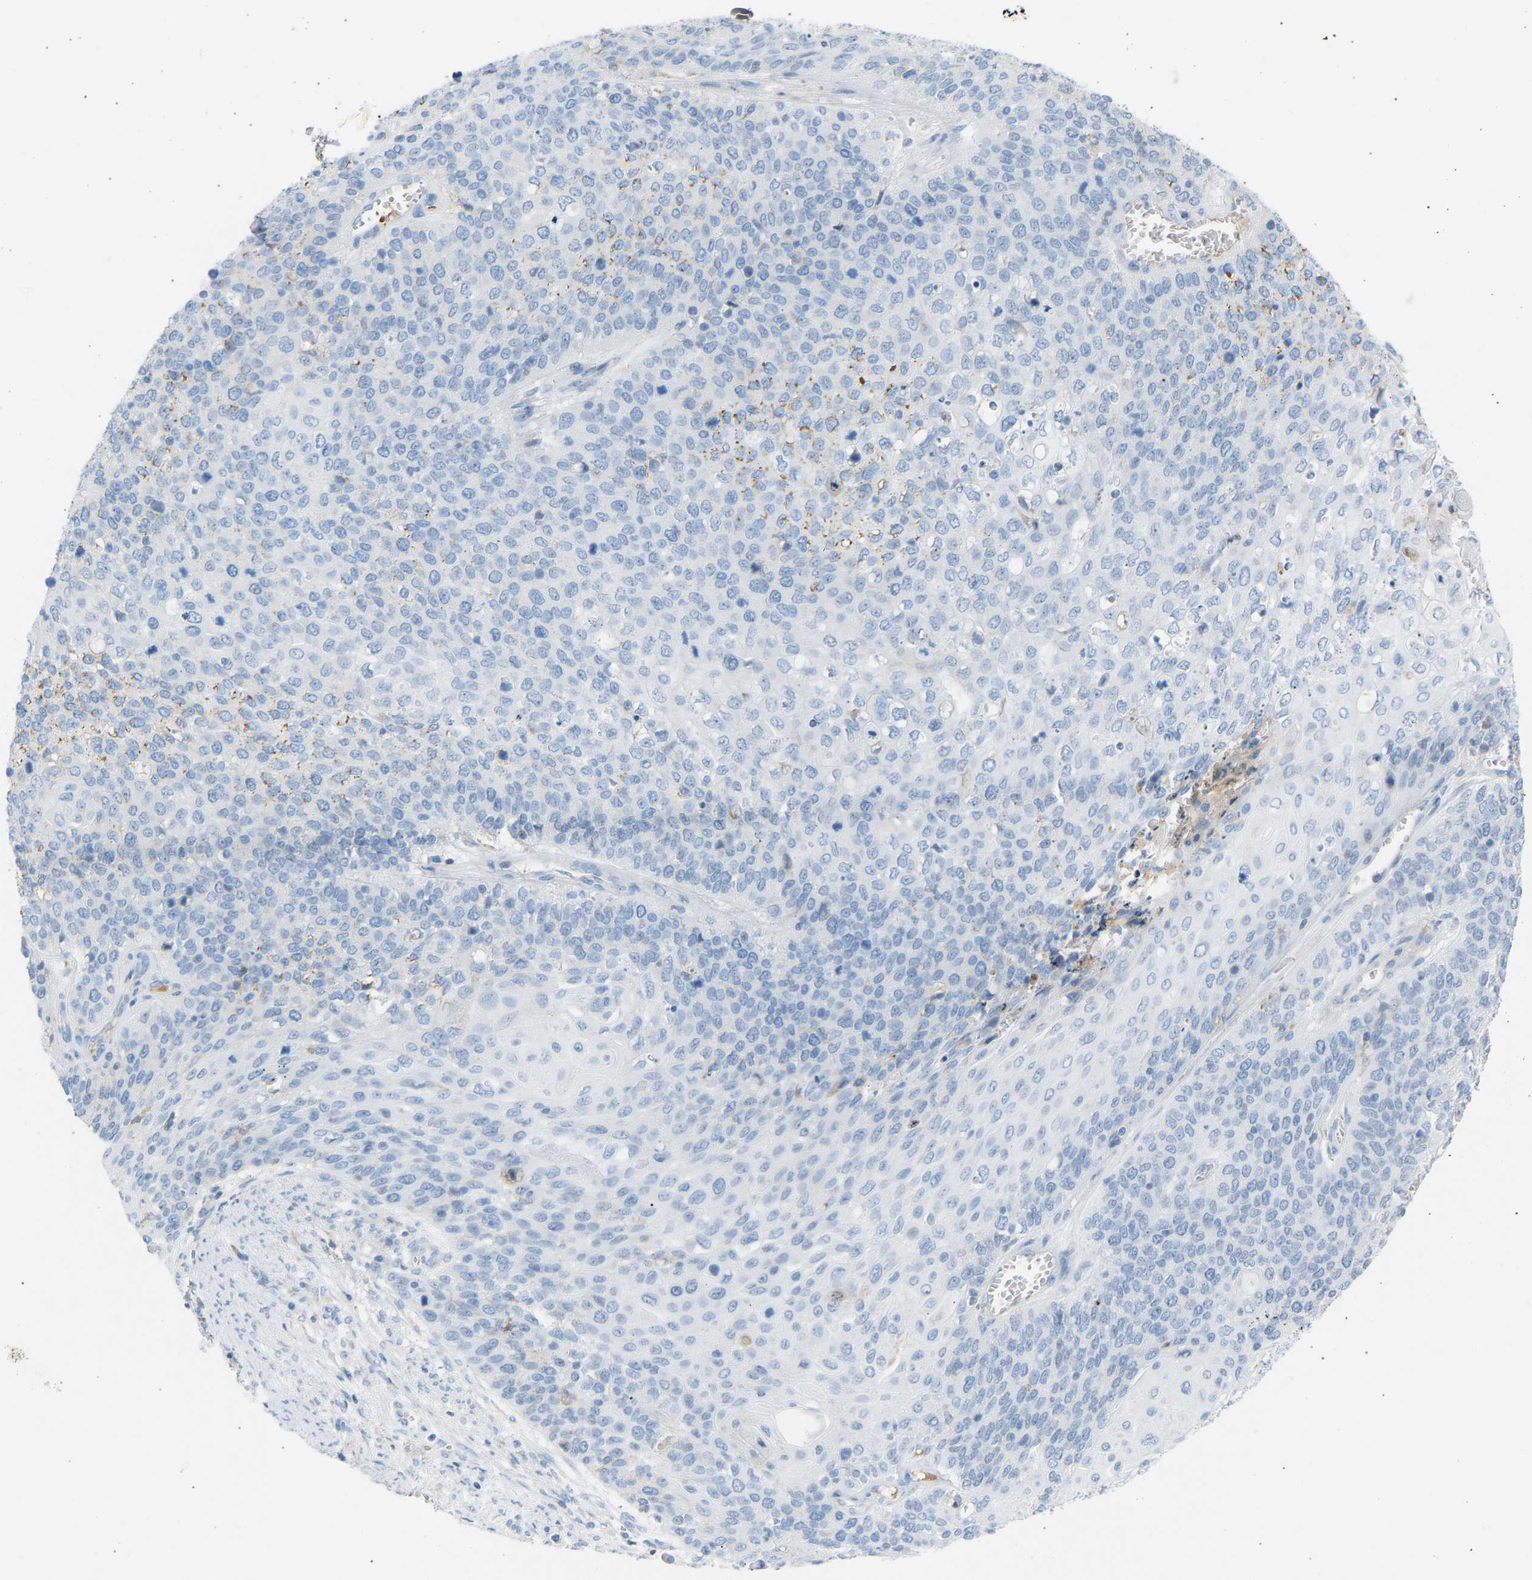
{"staining": {"intensity": "negative", "quantity": "none", "location": "none"}, "tissue": "cervical cancer", "cell_type": "Tumor cells", "image_type": "cancer", "snomed": [{"axis": "morphology", "description": "Squamous cell carcinoma, NOS"}, {"axis": "topography", "description": "Cervix"}], "caption": "Immunohistochemistry histopathology image of neoplastic tissue: human cervical squamous cell carcinoma stained with DAB (3,3'-diaminobenzidine) demonstrates no significant protein staining in tumor cells.", "gene": "GNAS", "patient": {"sex": "female", "age": 39}}